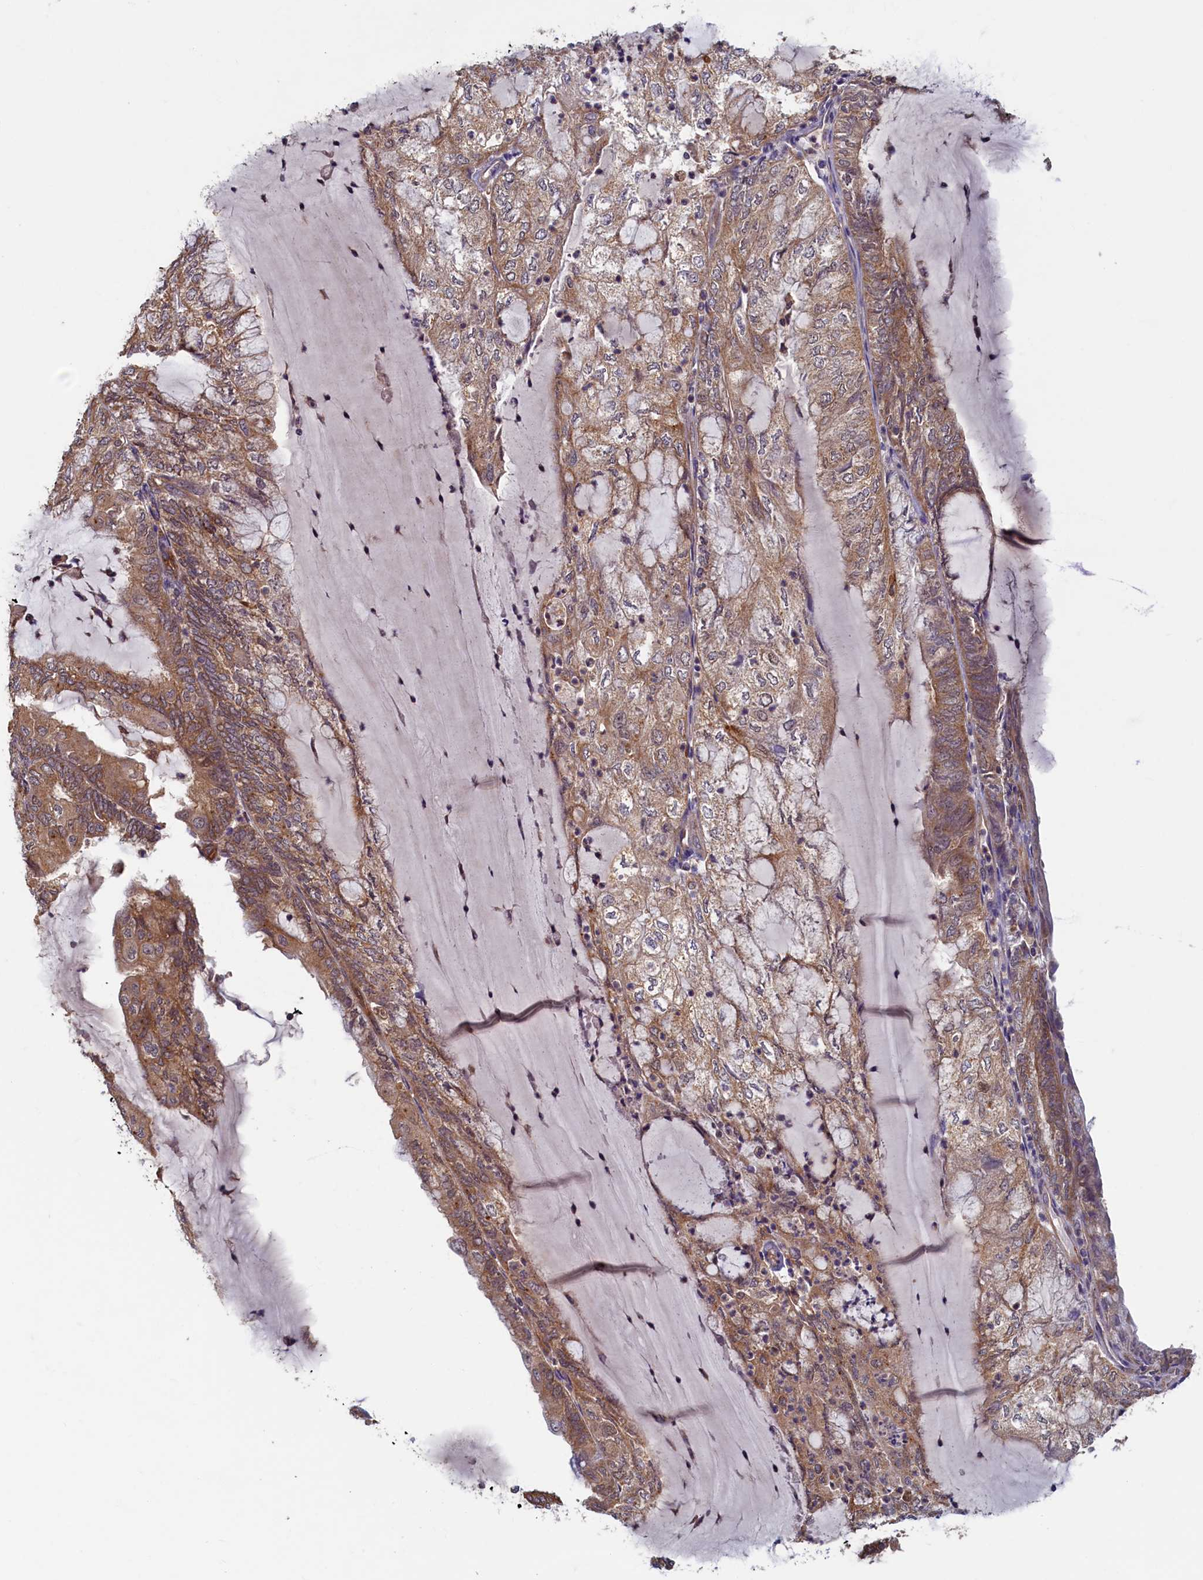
{"staining": {"intensity": "moderate", "quantity": ">75%", "location": "cytoplasmic/membranous"}, "tissue": "endometrial cancer", "cell_type": "Tumor cells", "image_type": "cancer", "snomed": [{"axis": "morphology", "description": "Adenocarcinoma, NOS"}, {"axis": "topography", "description": "Endometrium"}], "caption": "A high-resolution image shows IHC staining of adenocarcinoma (endometrial), which displays moderate cytoplasmic/membranous positivity in about >75% of tumor cells.", "gene": "STX12", "patient": {"sex": "female", "age": 81}}